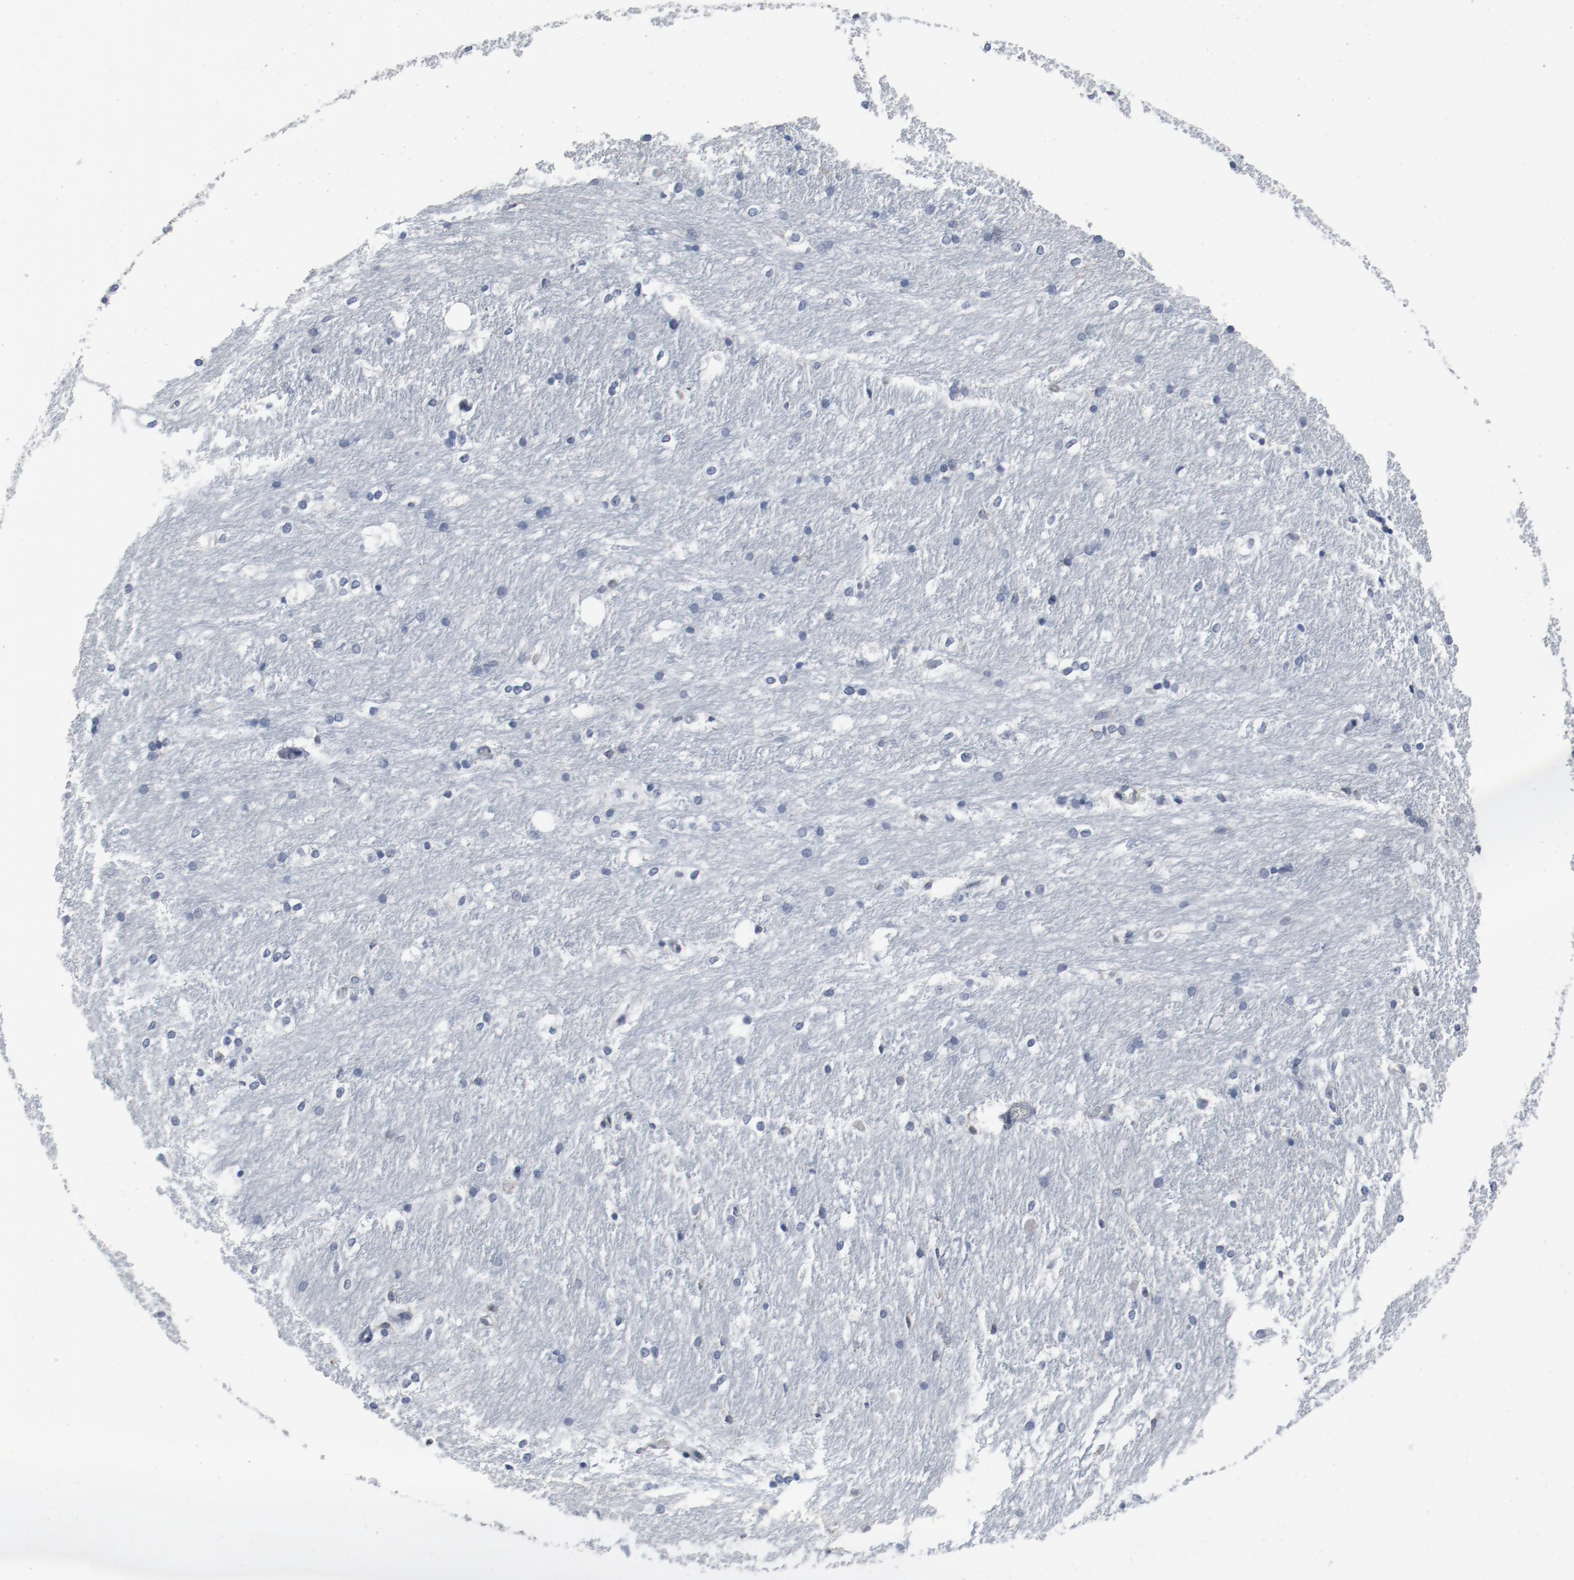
{"staining": {"intensity": "negative", "quantity": "none", "location": "none"}, "tissue": "caudate", "cell_type": "Glial cells", "image_type": "normal", "snomed": [{"axis": "morphology", "description": "Normal tissue, NOS"}, {"axis": "topography", "description": "Lateral ventricle wall"}], "caption": "IHC micrograph of normal caudate: caudate stained with DAB shows no significant protein staining in glial cells.", "gene": "LCP2", "patient": {"sex": "female", "age": 19}}